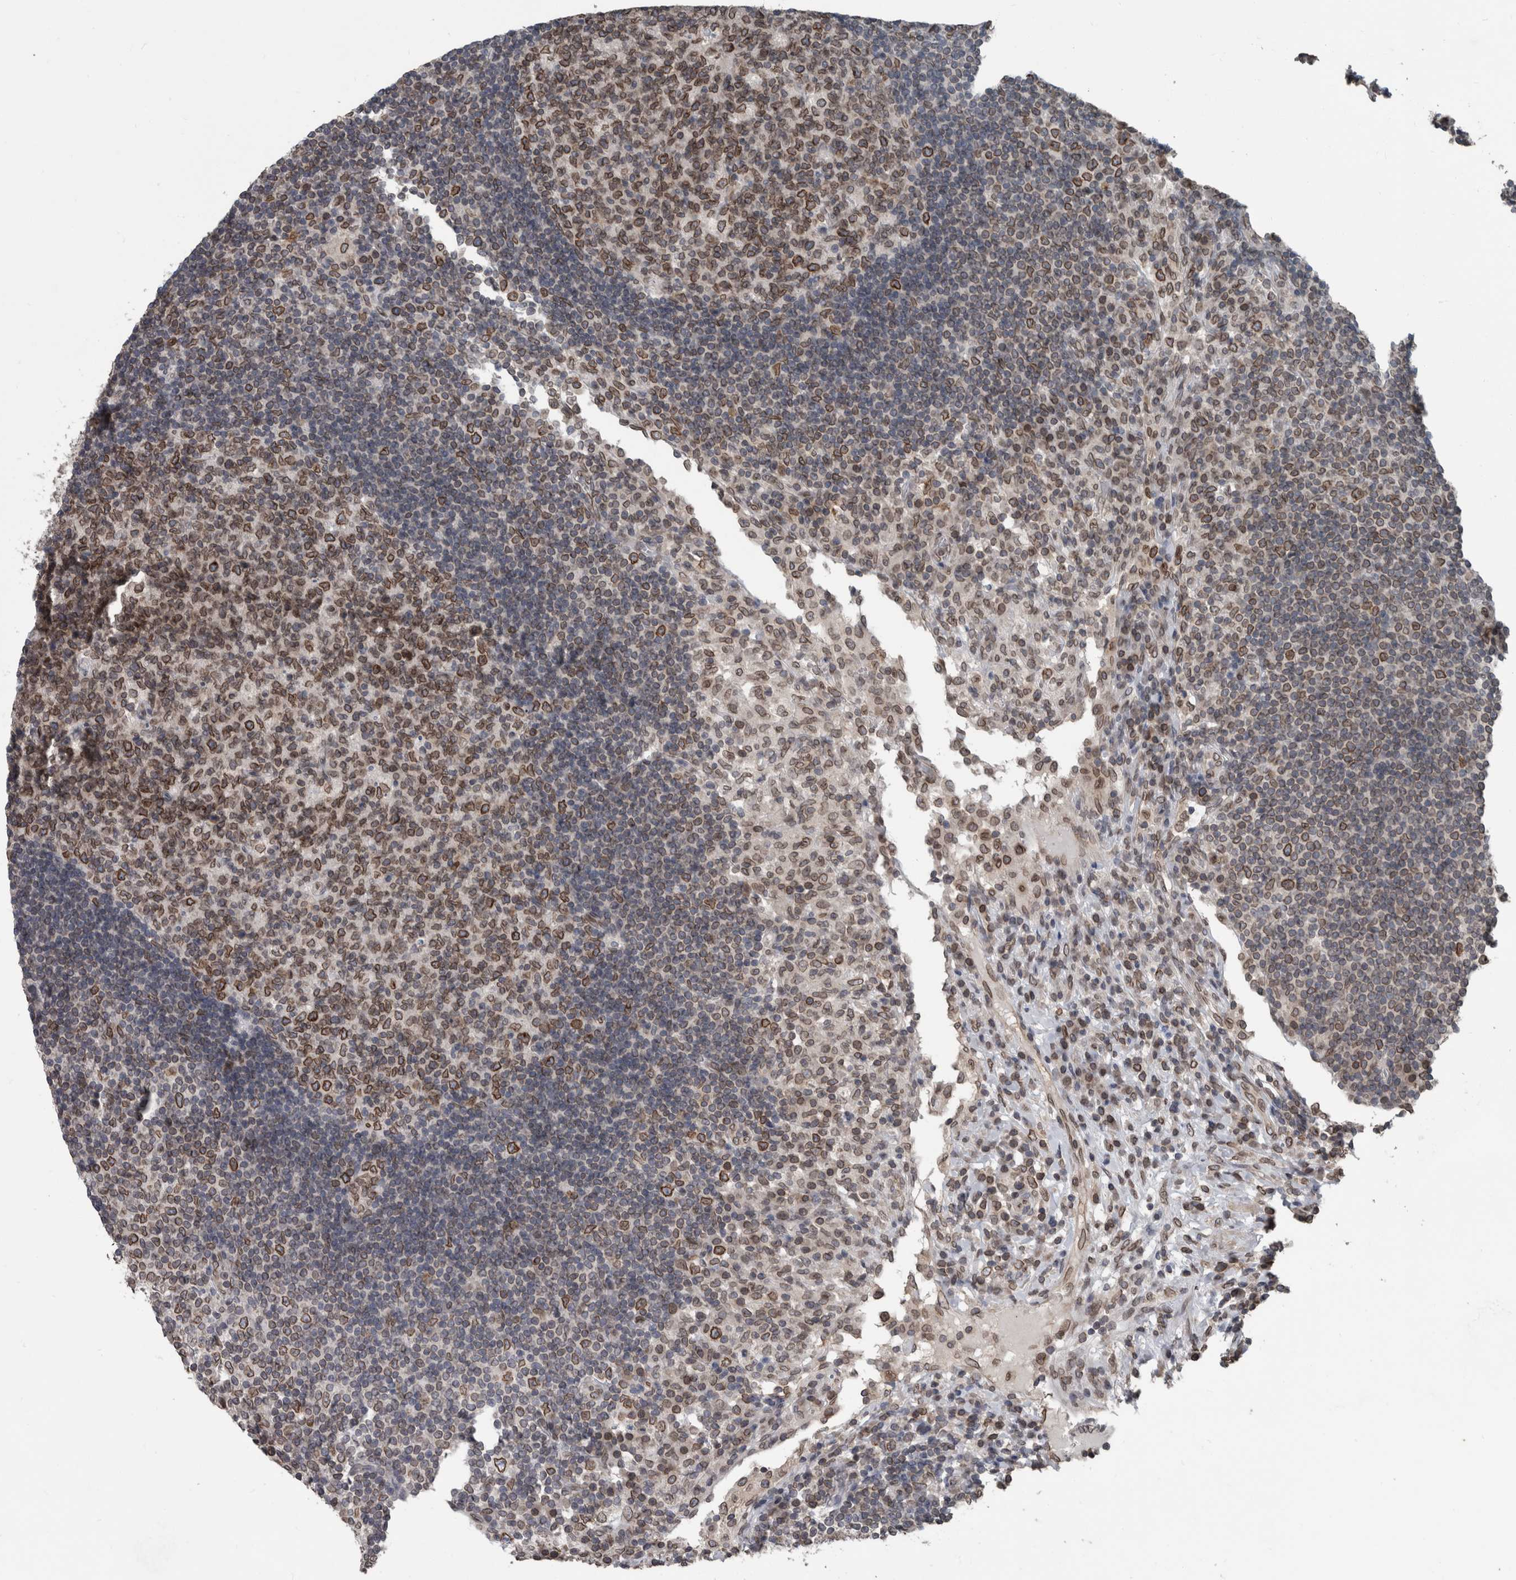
{"staining": {"intensity": "strong", "quantity": ">75%", "location": "cytoplasmic/membranous,nuclear"}, "tissue": "lymph node", "cell_type": "Germinal center cells", "image_type": "normal", "snomed": [{"axis": "morphology", "description": "Normal tissue, NOS"}, {"axis": "topography", "description": "Lymph node"}], "caption": "Protein analysis of benign lymph node demonstrates strong cytoplasmic/membranous,nuclear staining in about >75% of germinal center cells.", "gene": "RANBP2", "patient": {"sex": "female", "age": 53}}